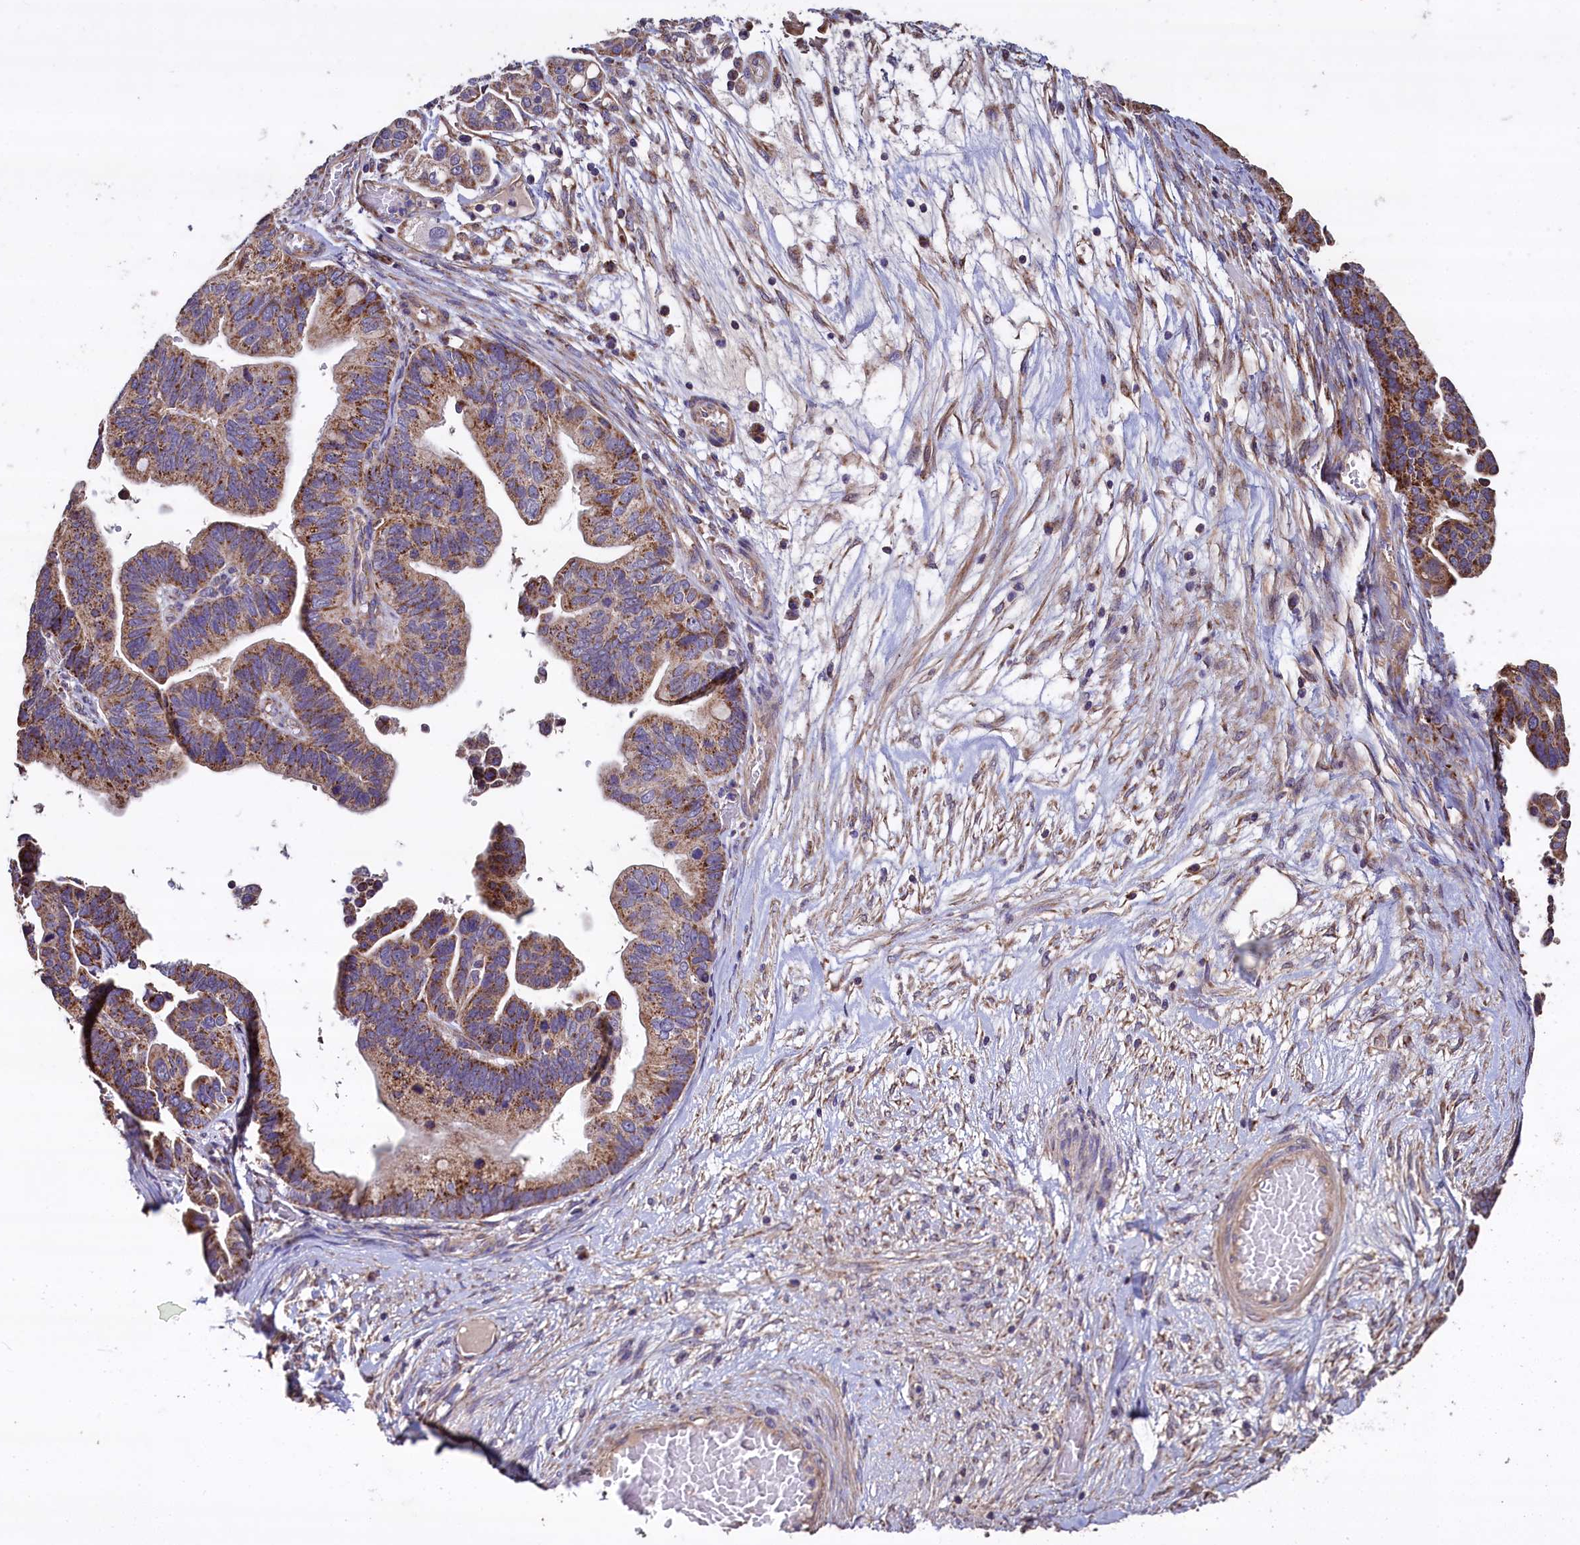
{"staining": {"intensity": "moderate", "quantity": ">75%", "location": "cytoplasmic/membranous"}, "tissue": "ovarian cancer", "cell_type": "Tumor cells", "image_type": "cancer", "snomed": [{"axis": "morphology", "description": "Cystadenocarcinoma, serous, NOS"}, {"axis": "topography", "description": "Ovary"}], "caption": "Moderate cytoplasmic/membranous expression for a protein is seen in approximately >75% of tumor cells of serous cystadenocarcinoma (ovarian) using immunohistochemistry.", "gene": "COQ9", "patient": {"sex": "female", "age": 56}}